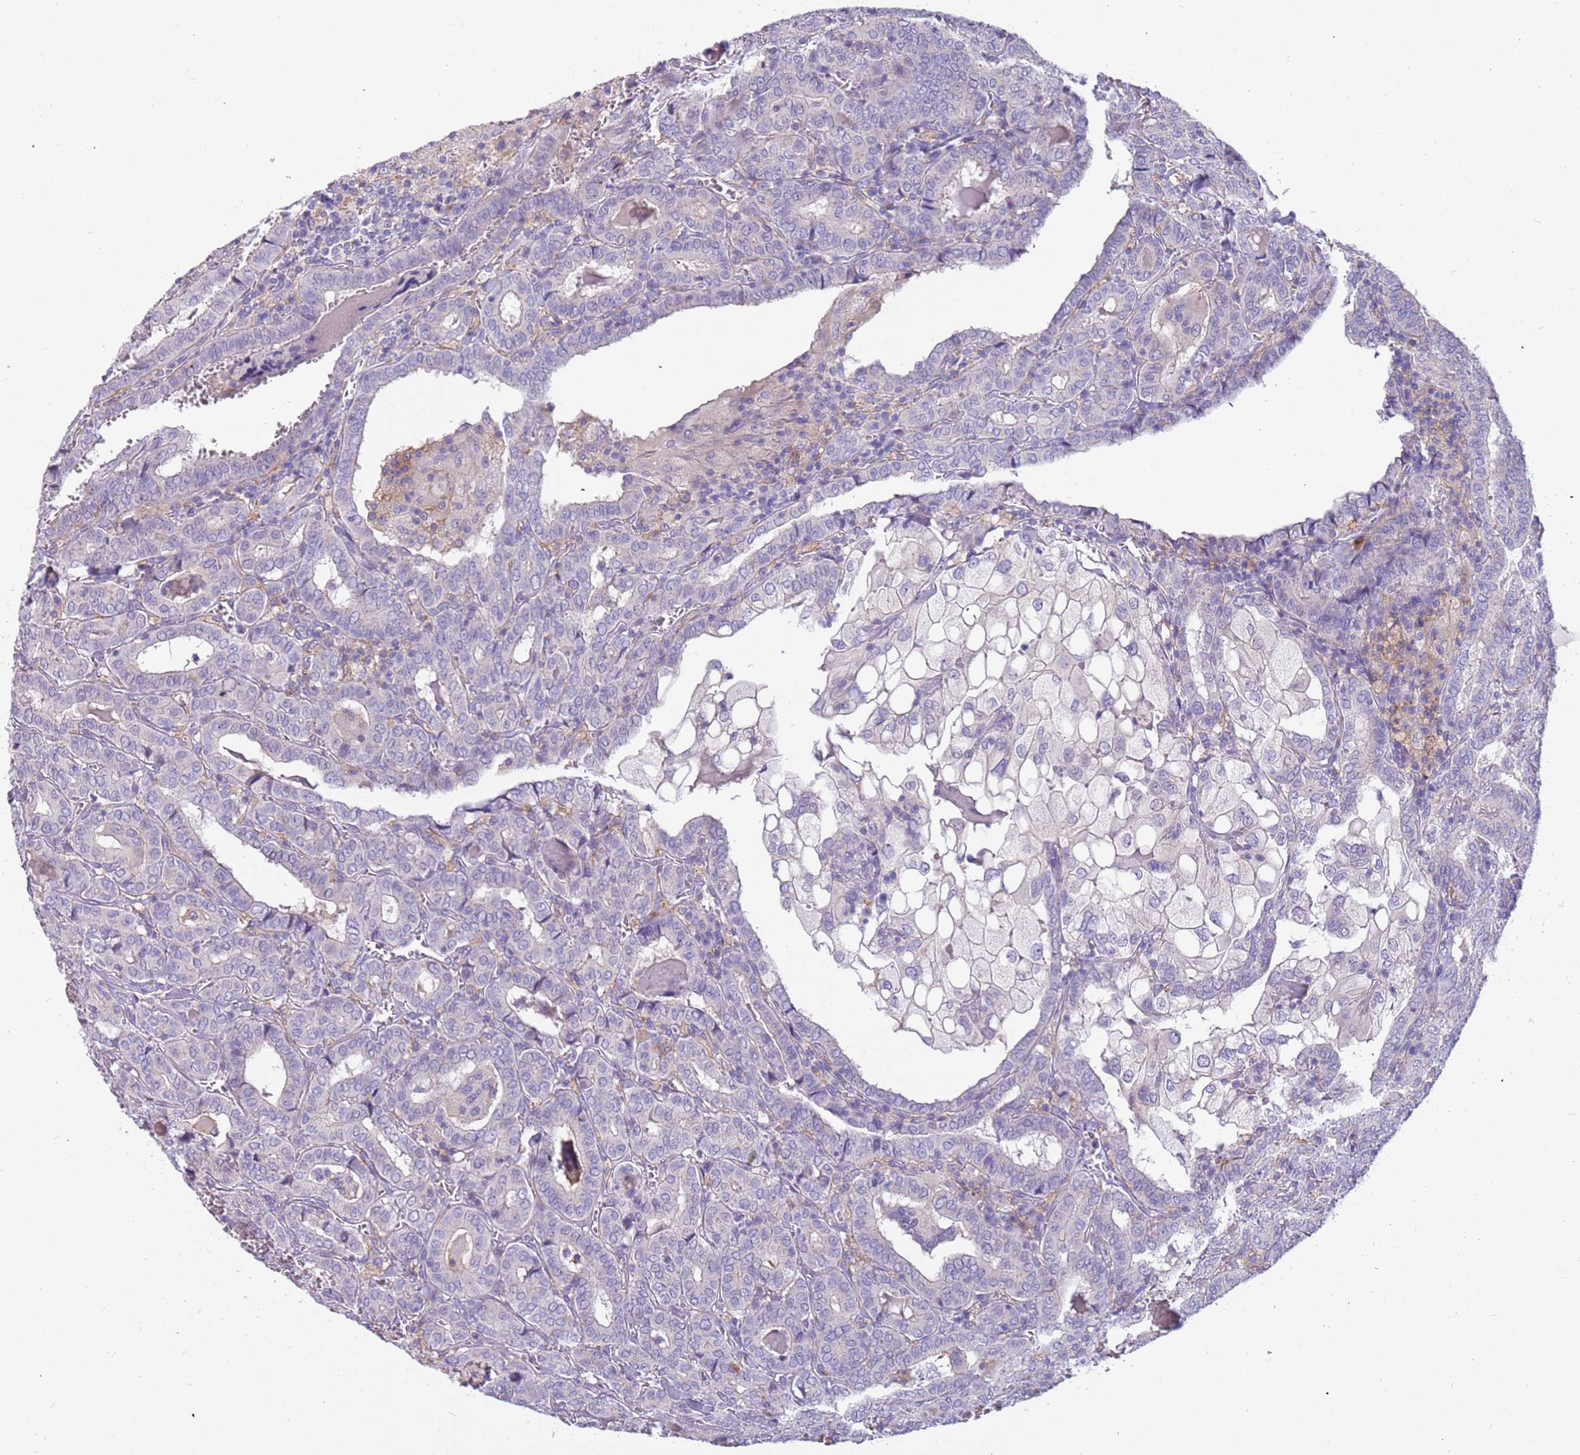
{"staining": {"intensity": "negative", "quantity": "none", "location": "none"}, "tissue": "thyroid cancer", "cell_type": "Tumor cells", "image_type": "cancer", "snomed": [{"axis": "morphology", "description": "Papillary adenocarcinoma, NOS"}, {"axis": "topography", "description": "Thyroid gland"}], "caption": "The micrograph exhibits no staining of tumor cells in papillary adenocarcinoma (thyroid).", "gene": "RHCG", "patient": {"sex": "female", "age": 72}}